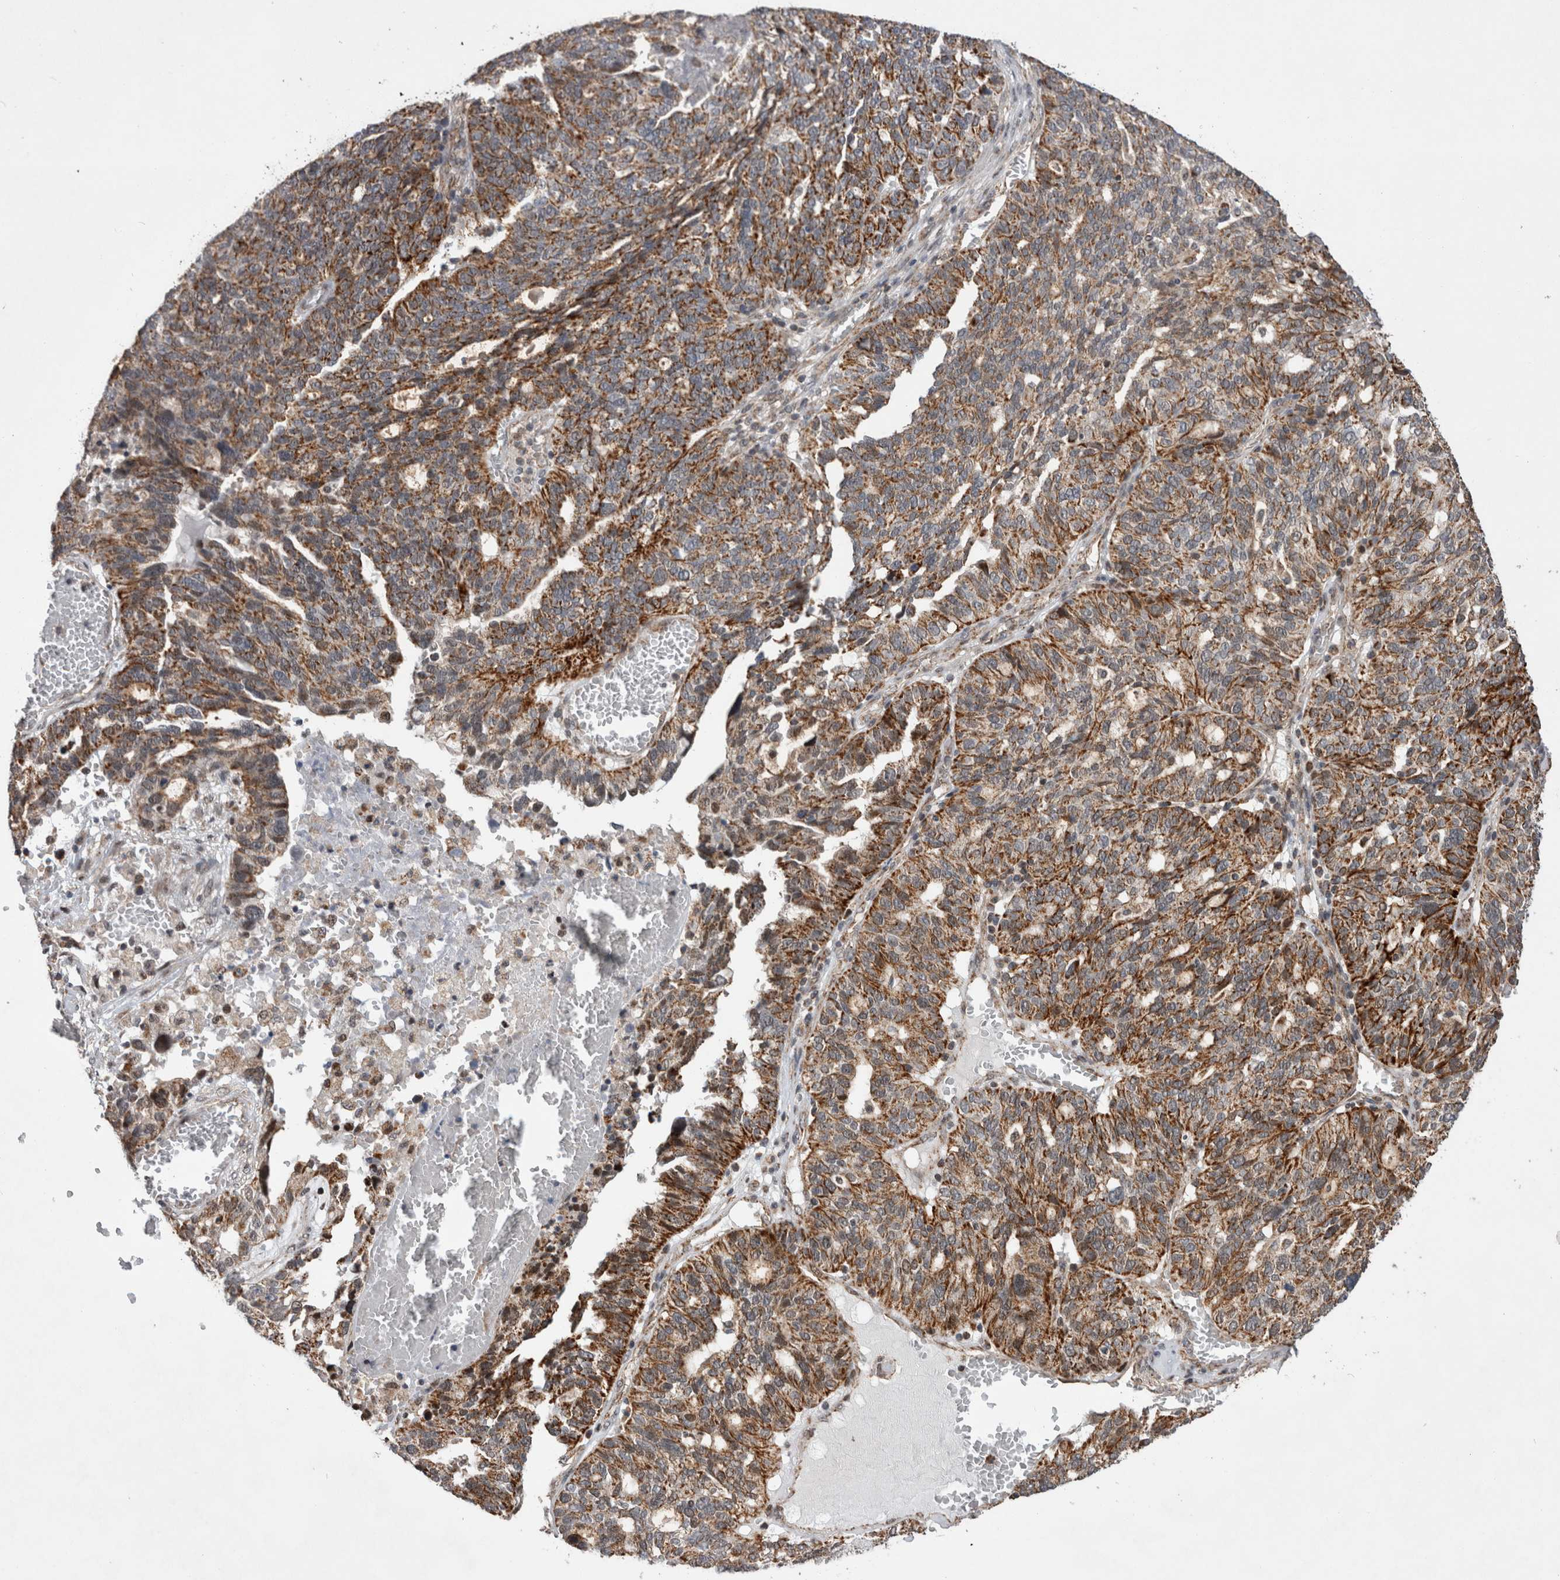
{"staining": {"intensity": "strong", "quantity": ">75%", "location": "cytoplasmic/membranous"}, "tissue": "ovarian cancer", "cell_type": "Tumor cells", "image_type": "cancer", "snomed": [{"axis": "morphology", "description": "Cystadenocarcinoma, serous, NOS"}, {"axis": "topography", "description": "Ovary"}], "caption": "DAB immunohistochemical staining of human ovarian cancer demonstrates strong cytoplasmic/membranous protein positivity in about >75% of tumor cells.", "gene": "MRPL37", "patient": {"sex": "female", "age": 59}}